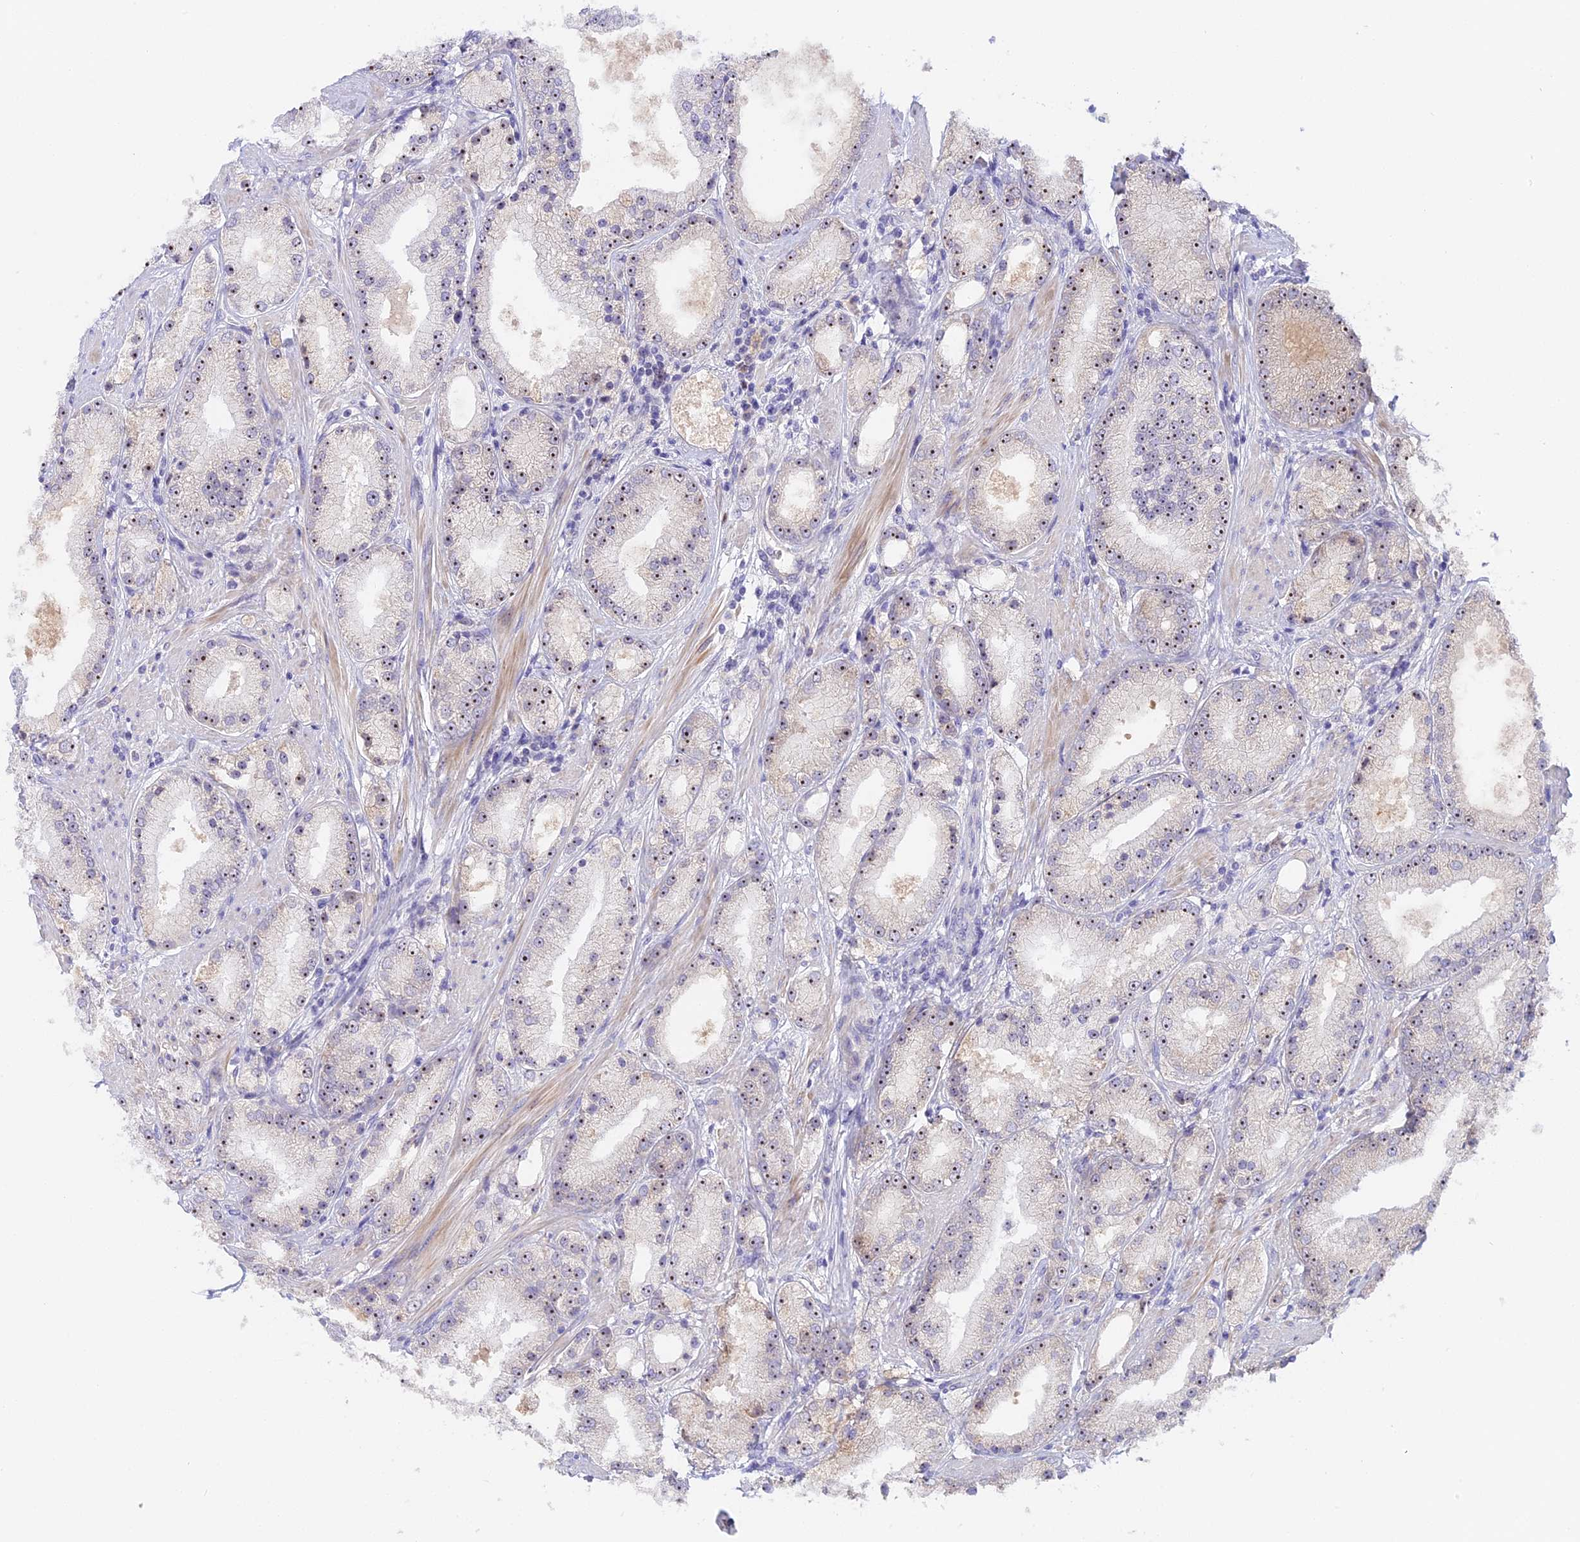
{"staining": {"intensity": "moderate", "quantity": ">75%", "location": "nuclear"}, "tissue": "prostate cancer", "cell_type": "Tumor cells", "image_type": "cancer", "snomed": [{"axis": "morphology", "description": "Adenocarcinoma, Low grade"}, {"axis": "topography", "description": "Prostate"}], "caption": "Immunohistochemistry image of neoplastic tissue: prostate cancer stained using immunohistochemistry (IHC) demonstrates medium levels of moderate protein expression localized specifically in the nuclear of tumor cells, appearing as a nuclear brown color.", "gene": "RAD51", "patient": {"sex": "male", "age": 67}}